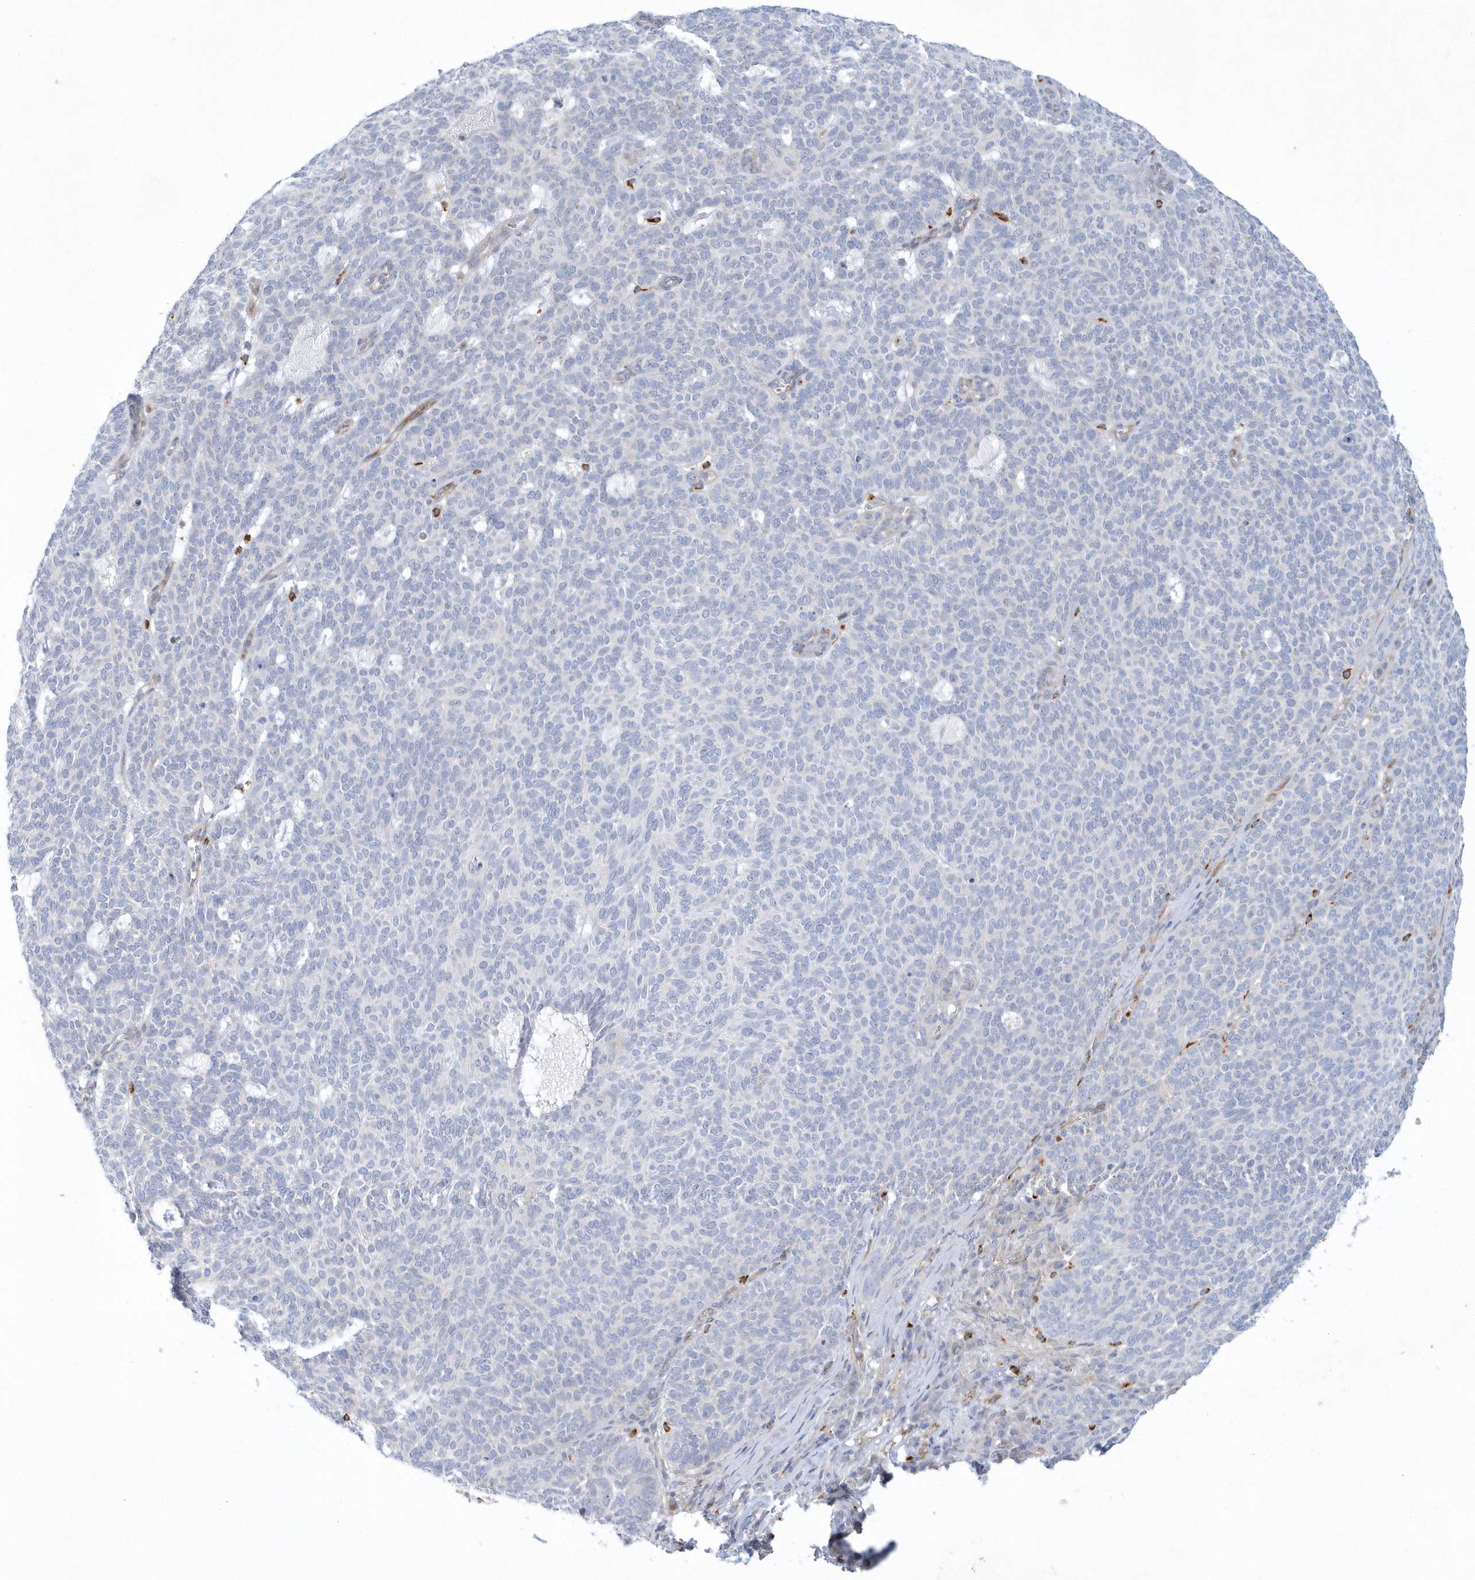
{"staining": {"intensity": "negative", "quantity": "none", "location": "none"}, "tissue": "skin cancer", "cell_type": "Tumor cells", "image_type": "cancer", "snomed": [{"axis": "morphology", "description": "Squamous cell carcinoma, NOS"}, {"axis": "topography", "description": "Skin"}], "caption": "Protein analysis of skin cancer displays no significant expression in tumor cells. (DAB immunohistochemistry visualized using brightfield microscopy, high magnification).", "gene": "DNAH1", "patient": {"sex": "female", "age": 90}}